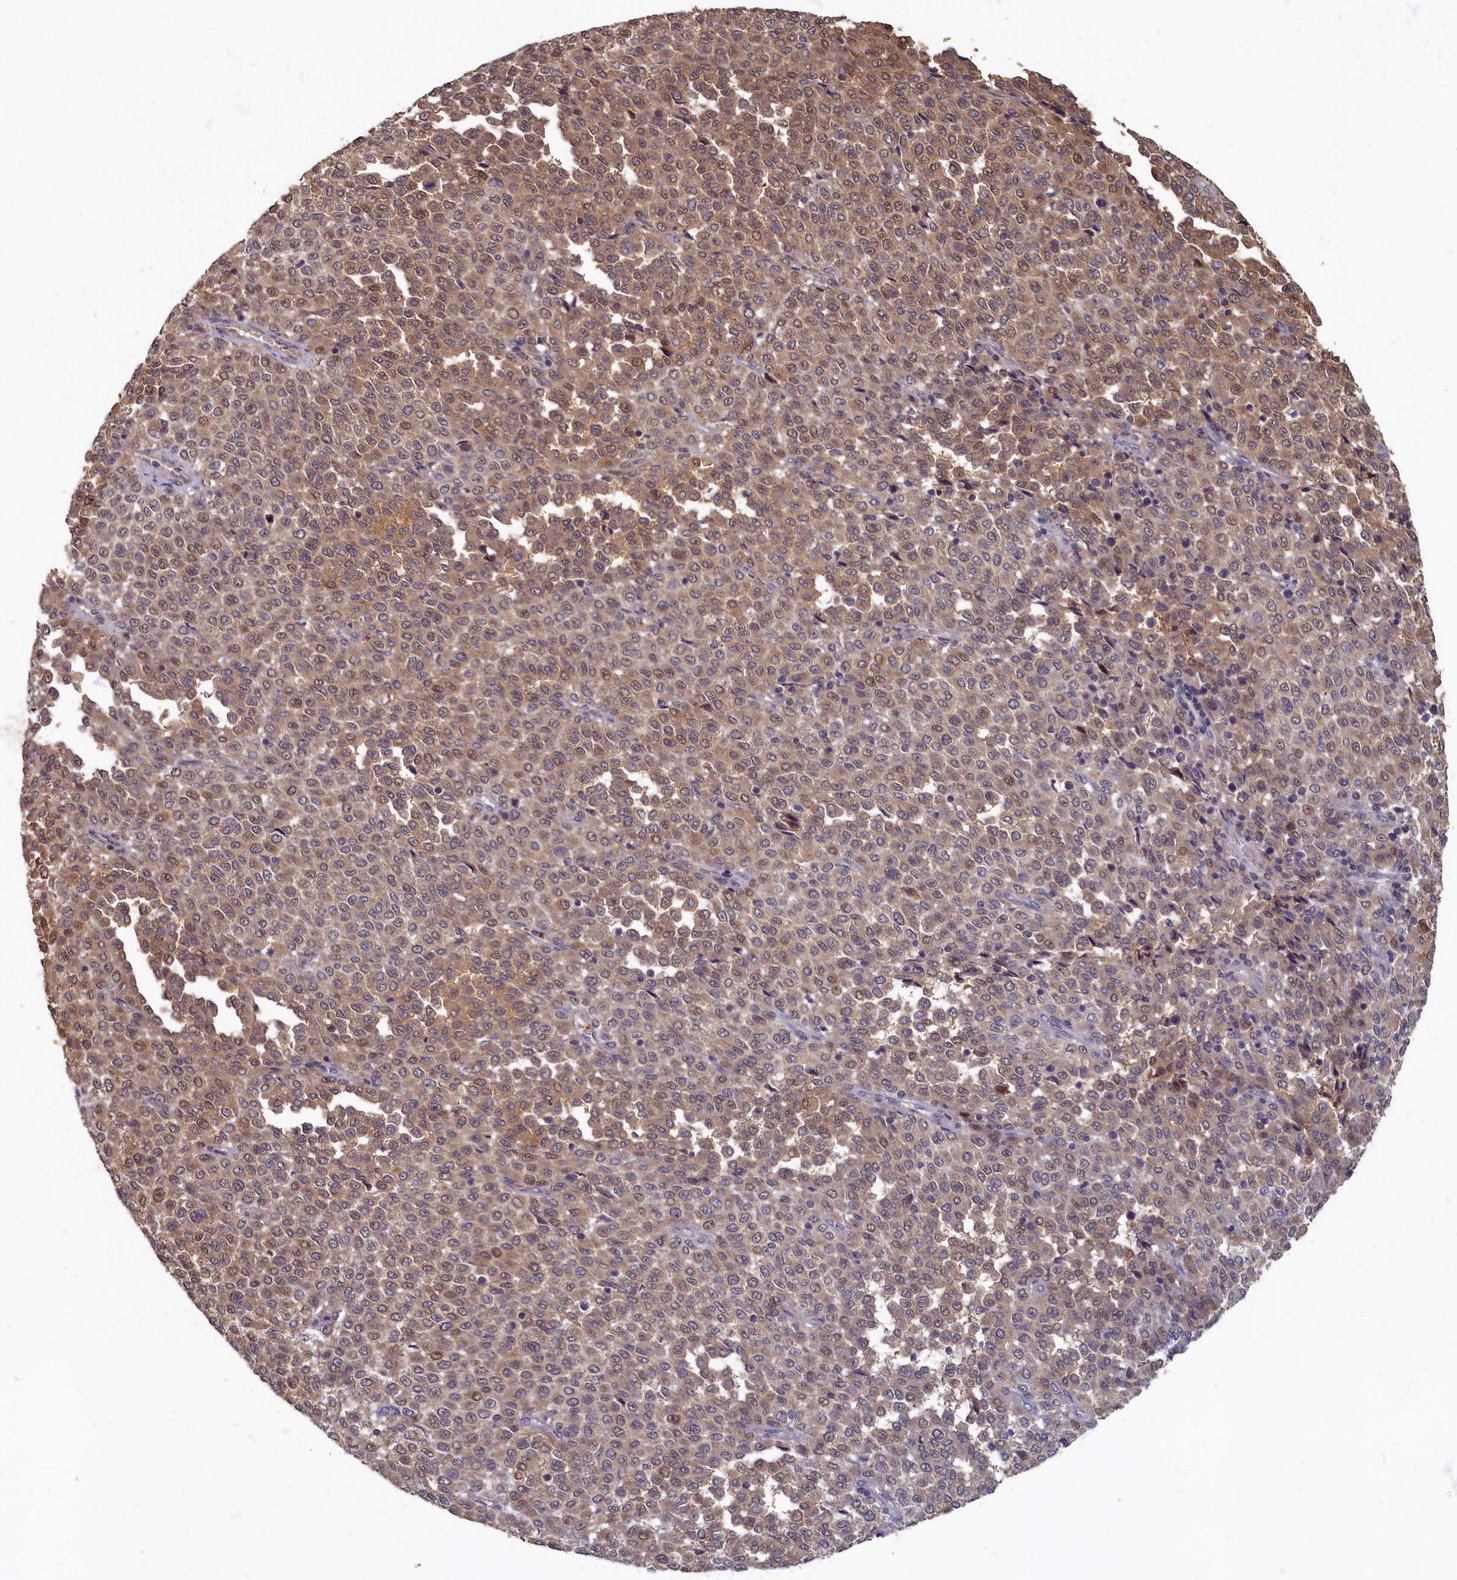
{"staining": {"intensity": "moderate", "quantity": "25%-75%", "location": "cytoplasmic/membranous,nuclear"}, "tissue": "melanoma", "cell_type": "Tumor cells", "image_type": "cancer", "snomed": [{"axis": "morphology", "description": "Malignant melanoma, Metastatic site"}, {"axis": "topography", "description": "Pancreas"}], "caption": "Immunohistochemical staining of human melanoma reveals medium levels of moderate cytoplasmic/membranous and nuclear protein expression in about 25%-75% of tumor cells.", "gene": "HUNK", "patient": {"sex": "female", "age": 30}}